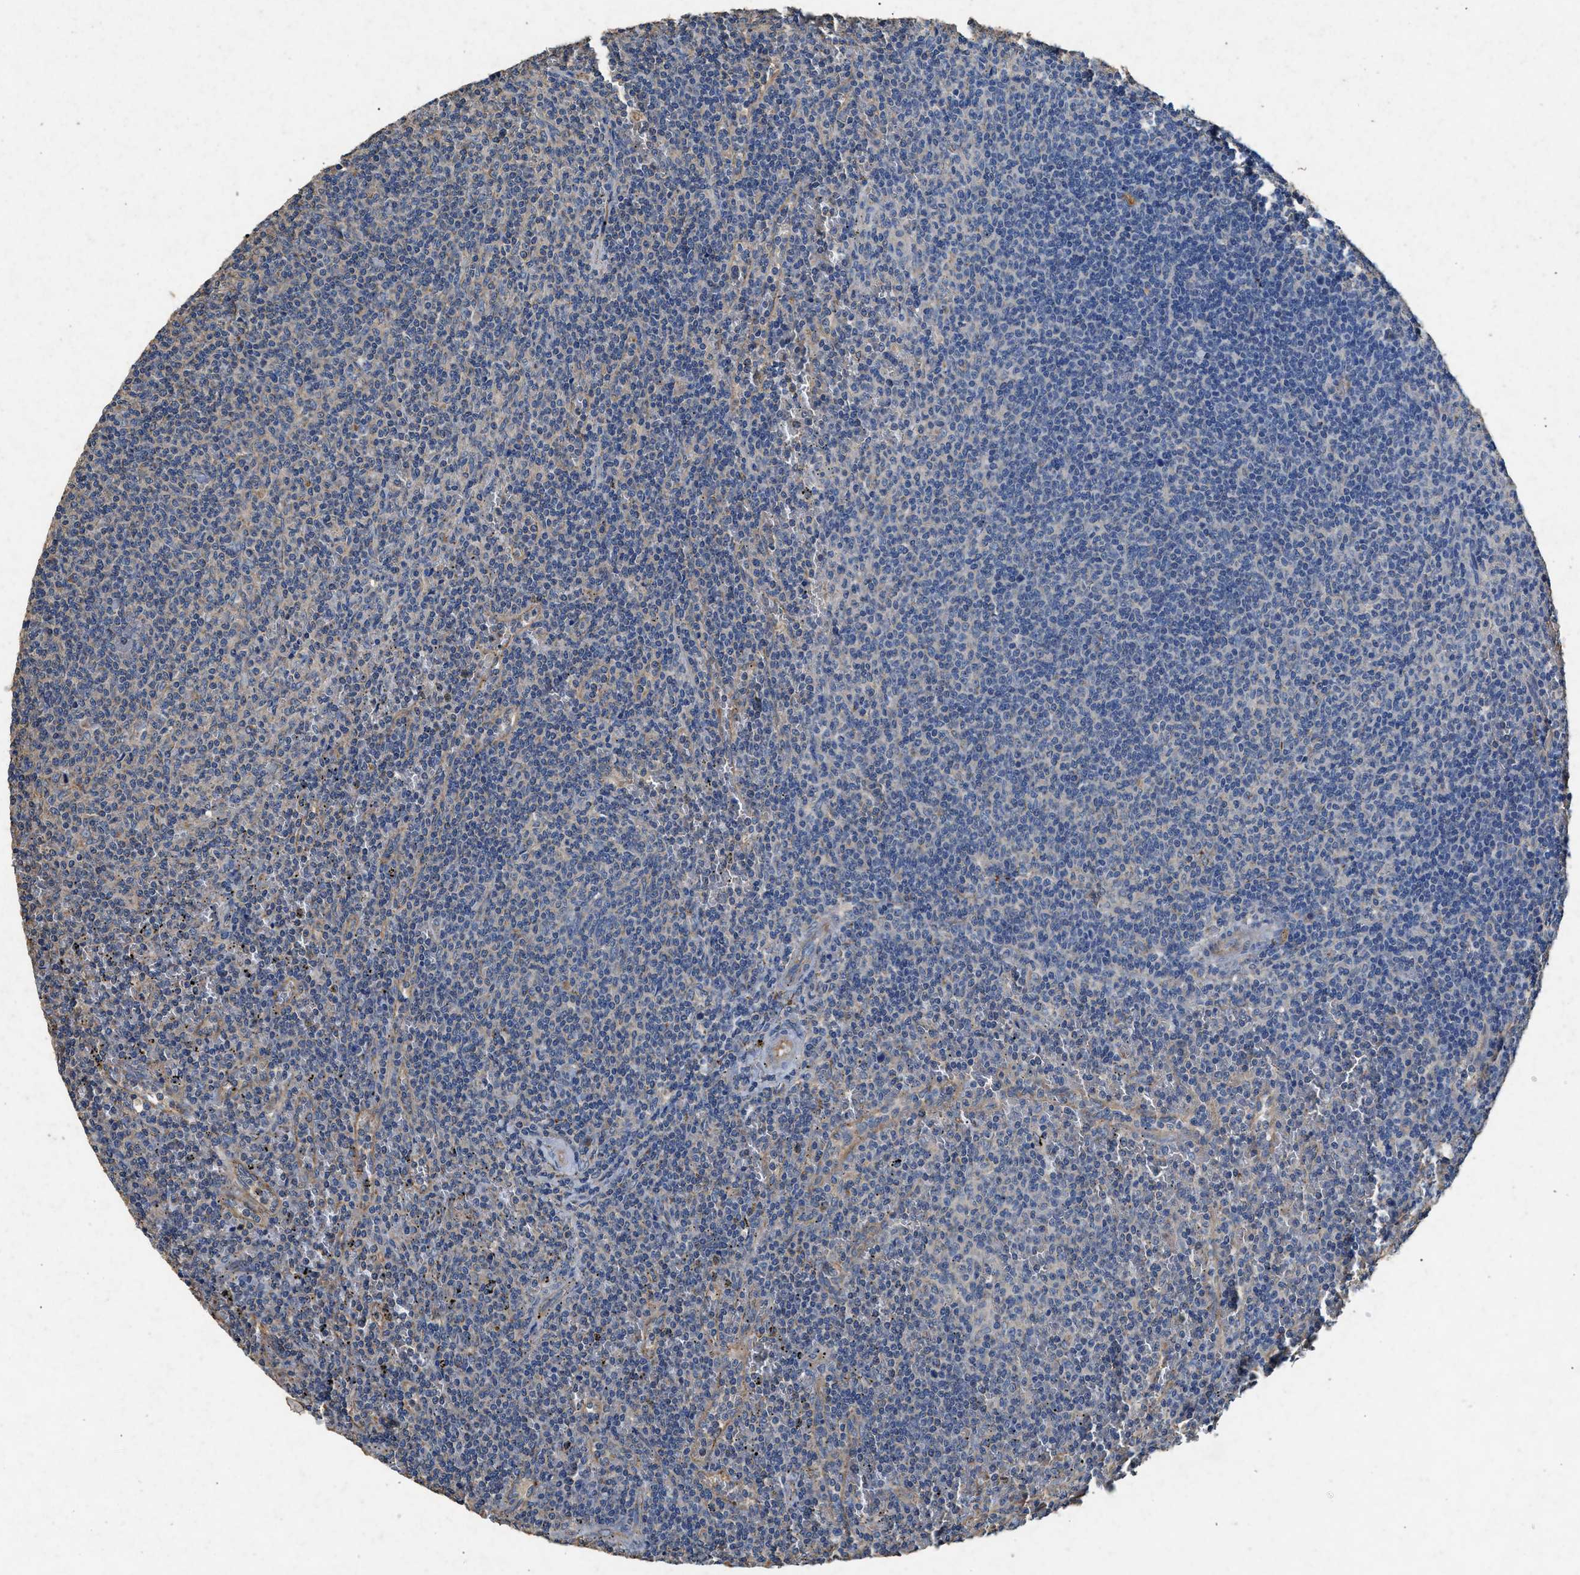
{"staining": {"intensity": "negative", "quantity": "none", "location": "none"}, "tissue": "lymphoma", "cell_type": "Tumor cells", "image_type": "cancer", "snomed": [{"axis": "morphology", "description": "Malignant lymphoma, non-Hodgkin's type, Low grade"}, {"axis": "topography", "description": "Spleen"}], "caption": "The photomicrograph displays no significant positivity in tumor cells of low-grade malignant lymphoma, non-Hodgkin's type.", "gene": "CDK15", "patient": {"sex": "female", "age": 50}}